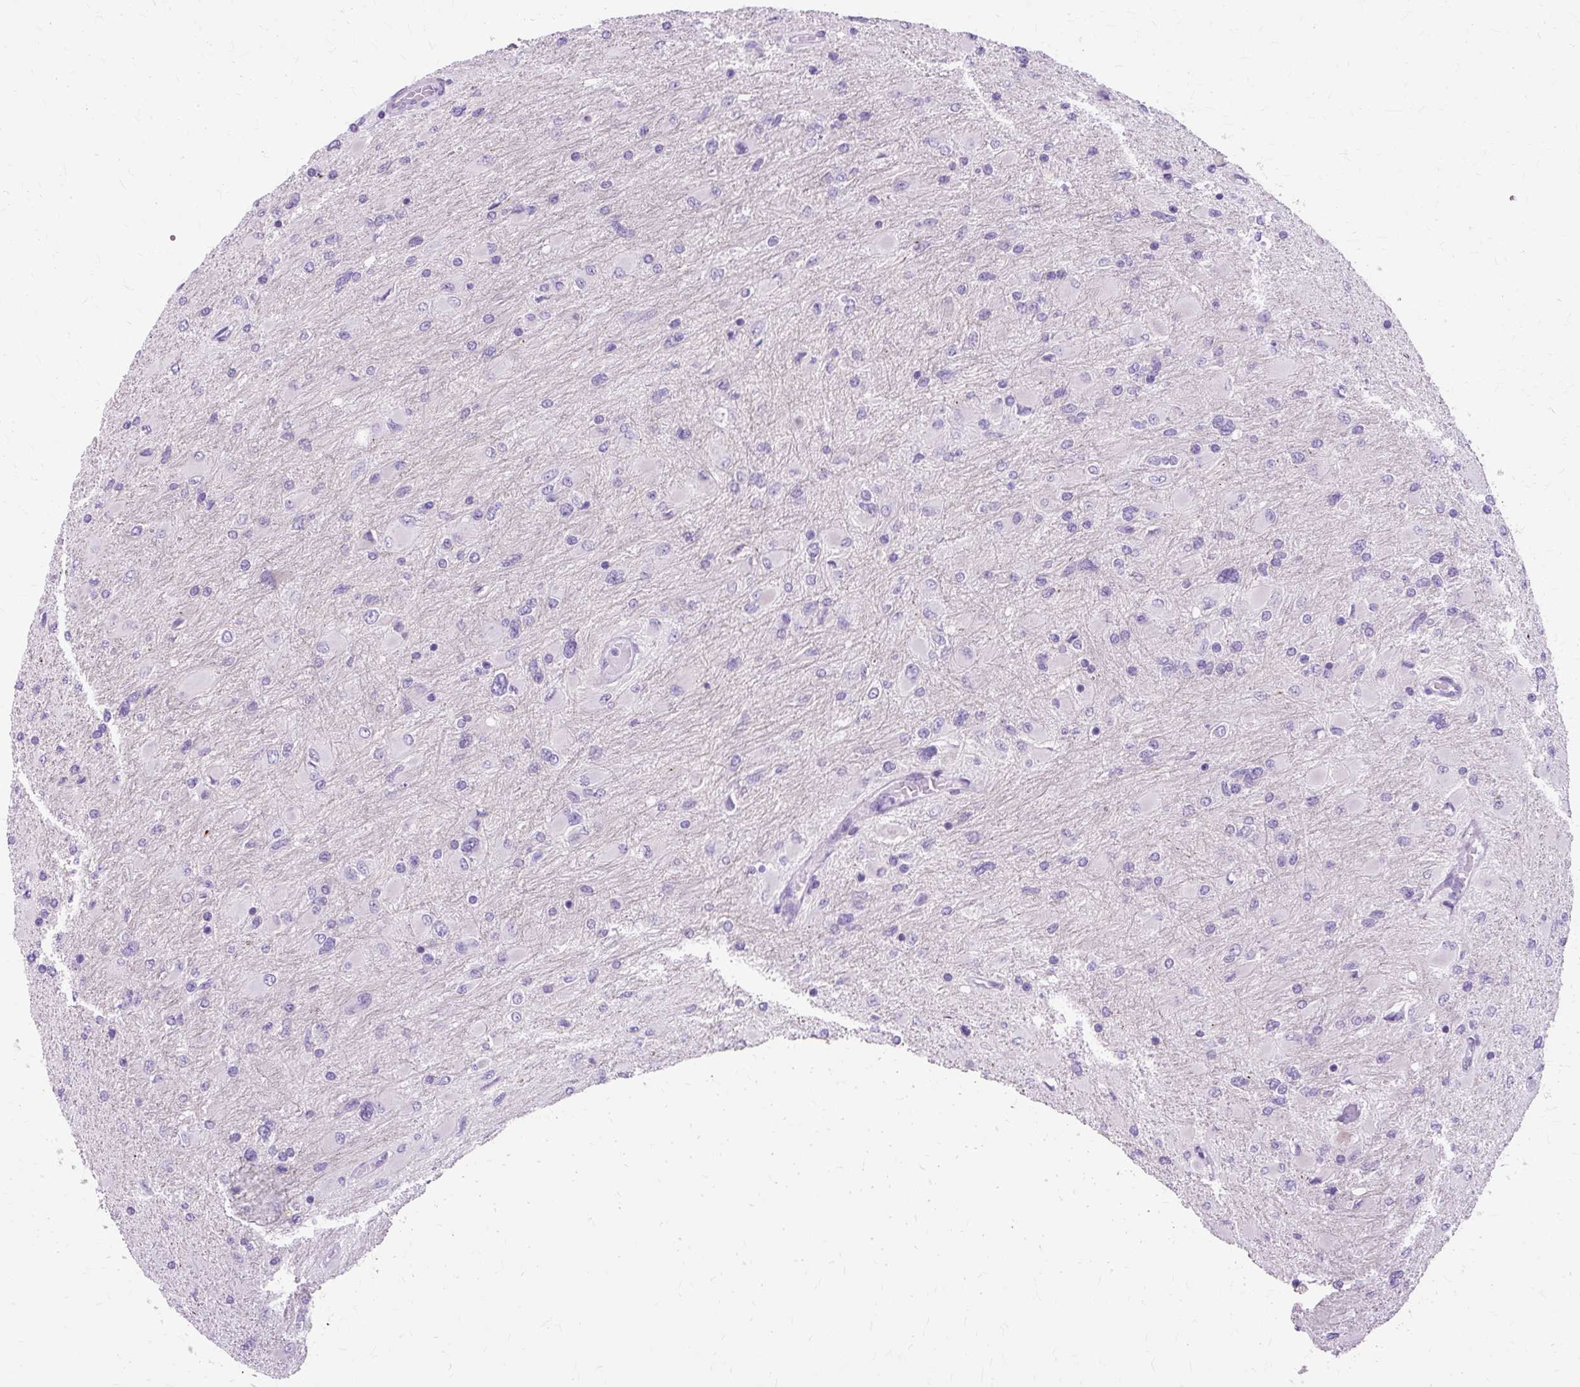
{"staining": {"intensity": "negative", "quantity": "none", "location": "none"}, "tissue": "glioma", "cell_type": "Tumor cells", "image_type": "cancer", "snomed": [{"axis": "morphology", "description": "Glioma, malignant, High grade"}, {"axis": "topography", "description": "Cerebral cortex"}], "caption": "IHC histopathology image of human glioma stained for a protein (brown), which shows no positivity in tumor cells.", "gene": "TMEM89", "patient": {"sex": "female", "age": 36}}